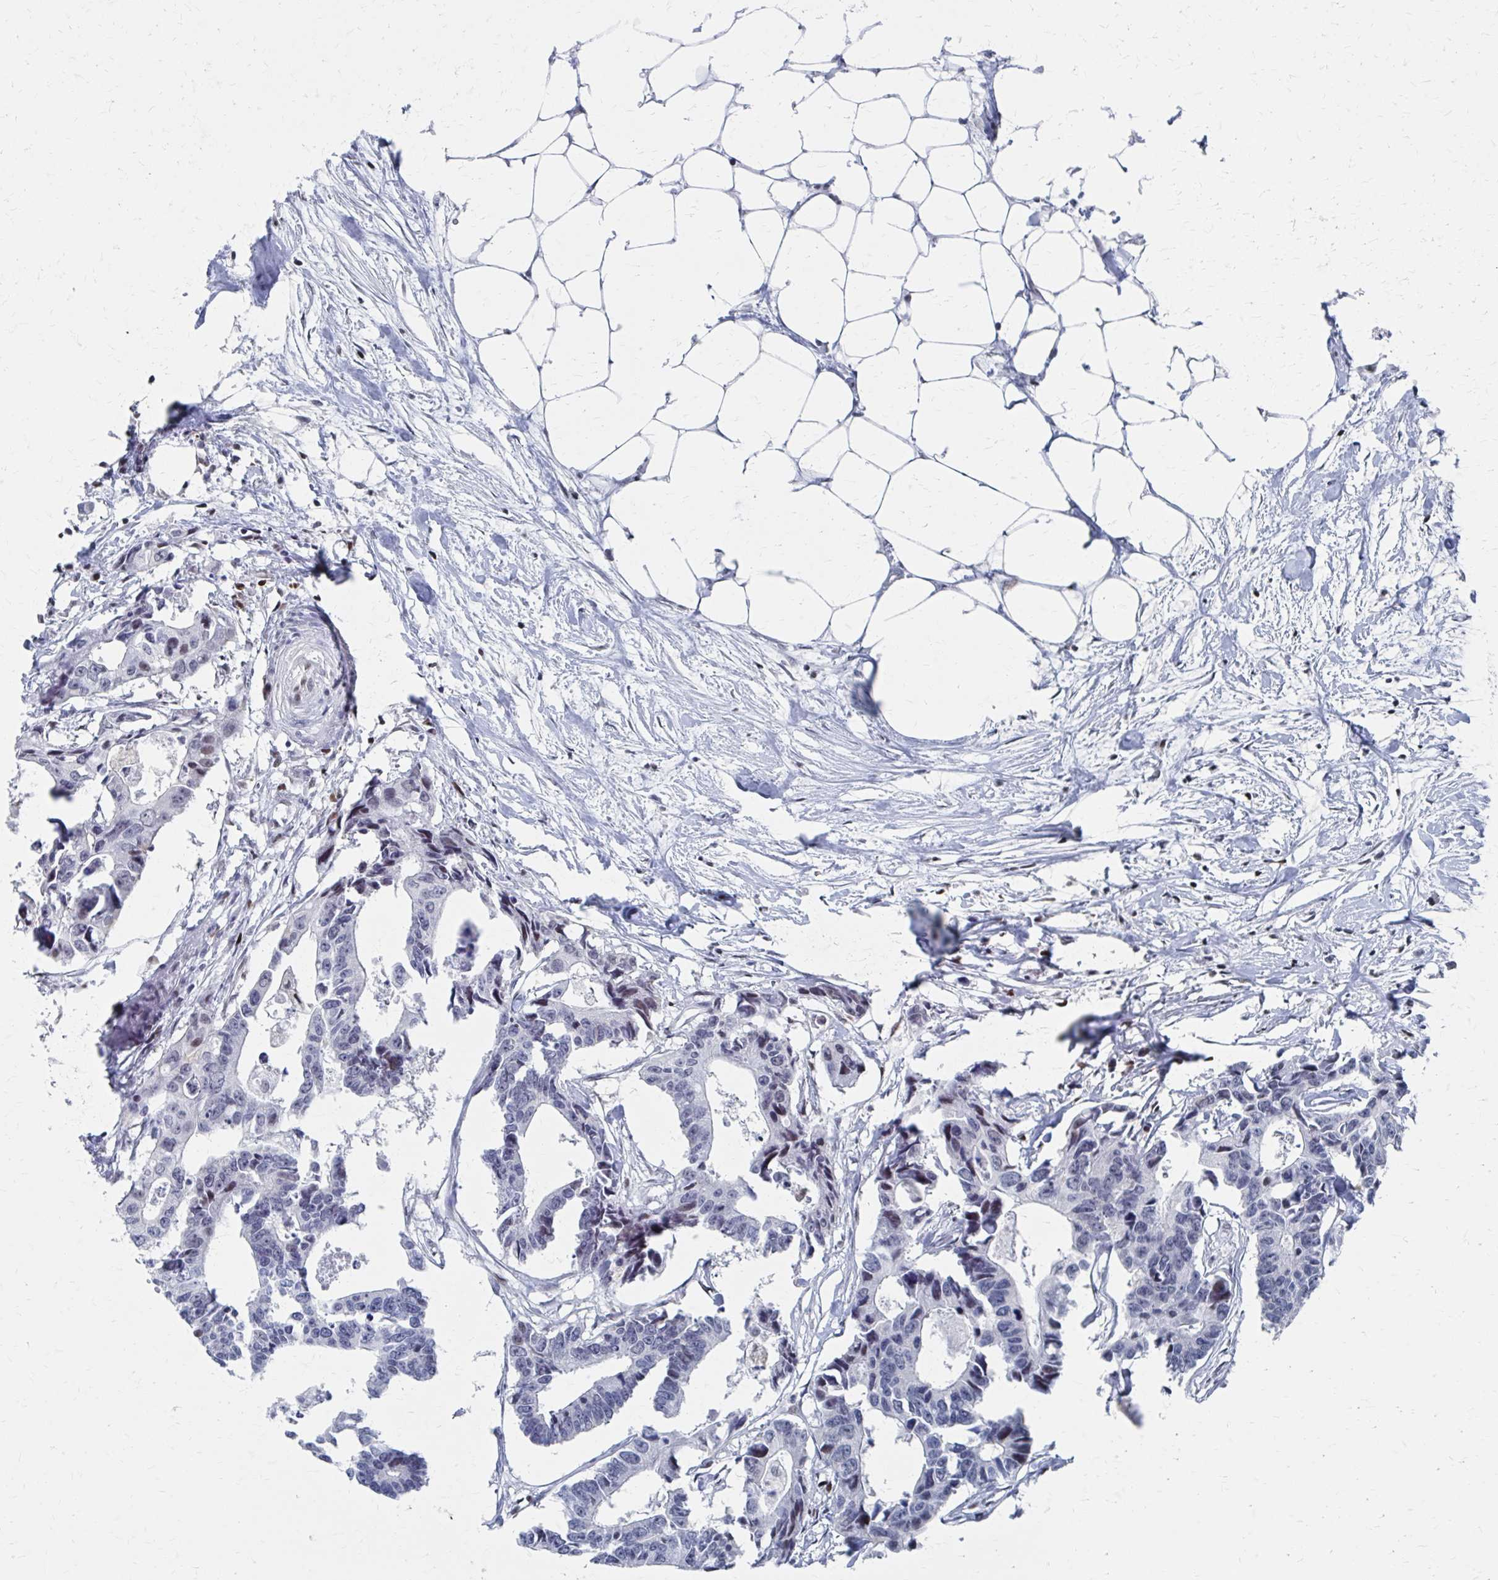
{"staining": {"intensity": "negative", "quantity": "none", "location": "none"}, "tissue": "colorectal cancer", "cell_type": "Tumor cells", "image_type": "cancer", "snomed": [{"axis": "morphology", "description": "Adenocarcinoma, NOS"}, {"axis": "topography", "description": "Rectum"}], "caption": "DAB (3,3'-diaminobenzidine) immunohistochemical staining of human colorectal cancer displays no significant staining in tumor cells.", "gene": "CDIN1", "patient": {"sex": "male", "age": 57}}